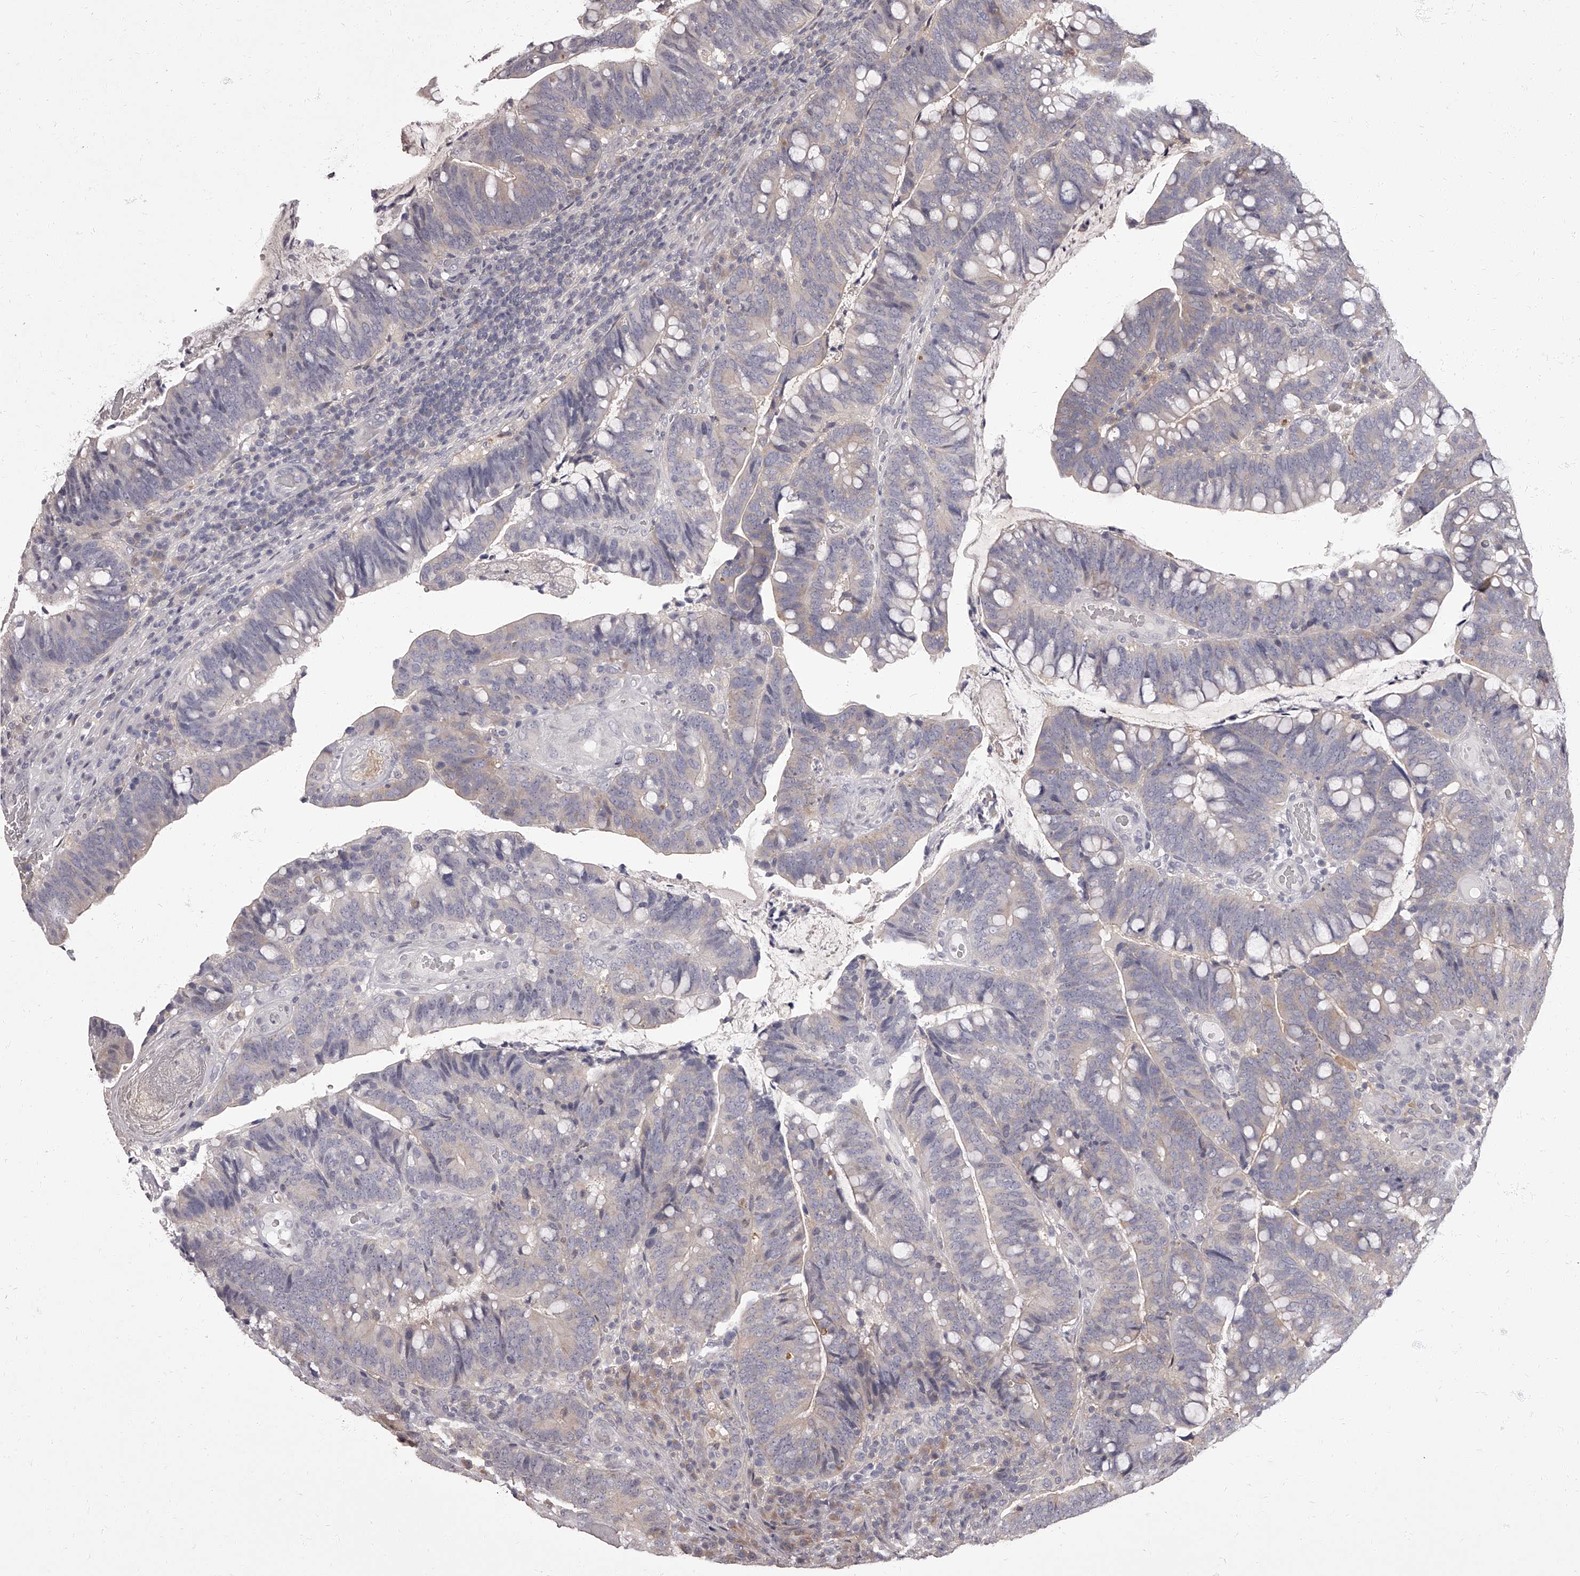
{"staining": {"intensity": "weak", "quantity": "<25%", "location": "cytoplasmic/membranous"}, "tissue": "colorectal cancer", "cell_type": "Tumor cells", "image_type": "cancer", "snomed": [{"axis": "morphology", "description": "Adenocarcinoma, NOS"}, {"axis": "topography", "description": "Colon"}], "caption": "High magnification brightfield microscopy of colorectal adenocarcinoma stained with DAB (brown) and counterstained with hematoxylin (blue): tumor cells show no significant positivity.", "gene": "APEH", "patient": {"sex": "female", "age": 66}}